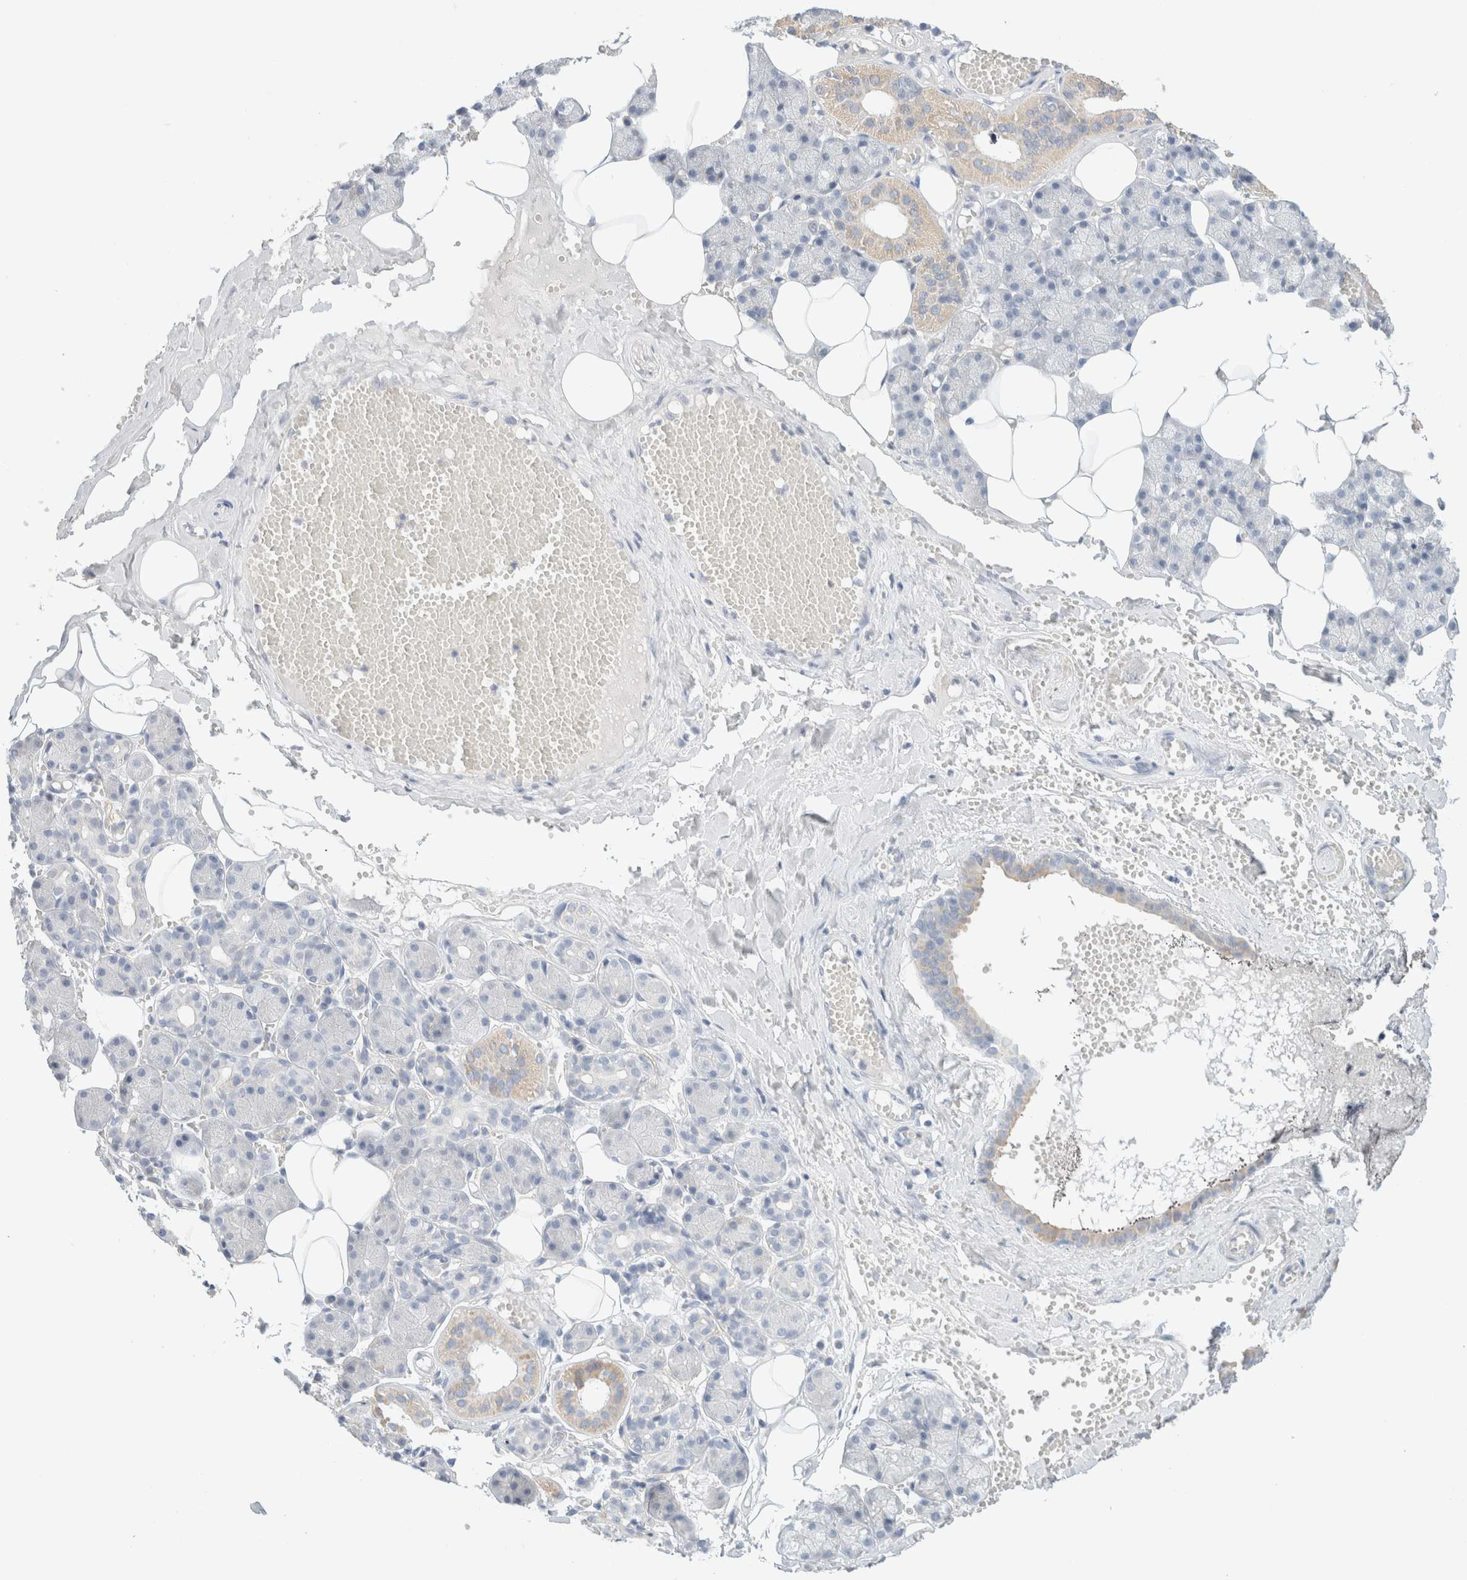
{"staining": {"intensity": "weak", "quantity": "<25%", "location": "cytoplasmic/membranous"}, "tissue": "salivary gland", "cell_type": "Glandular cells", "image_type": "normal", "snomed": [{"axis": "morphology", "description": "Normal tissue, NOS"}, {"axis": "topography", "description": "Salivary gland"}], "caption": "The image demonstrates no significant staining in glandular cells of salivary gland.", "gene": "HEXD", "patient": {"sex": "male", "age": 62}}